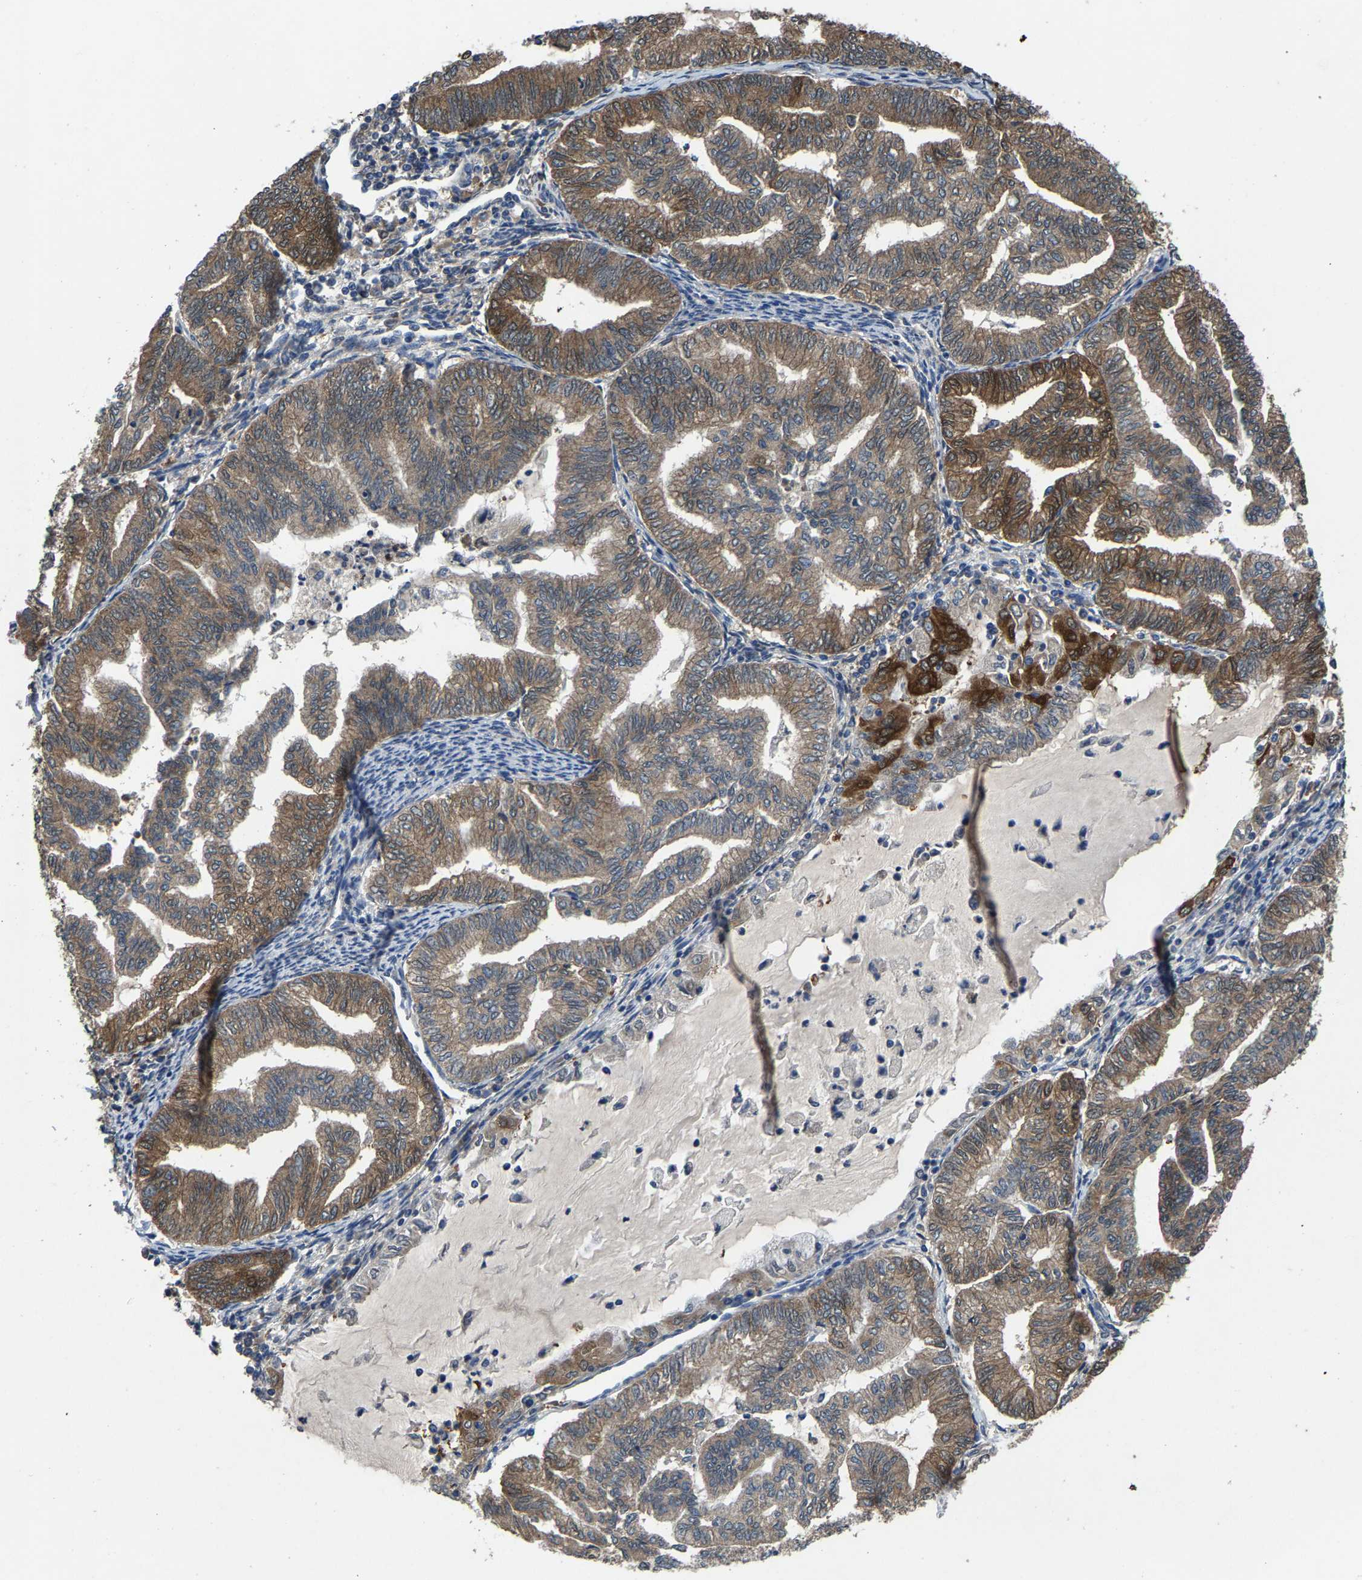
{"staining": {"intensity": "moderate", "quantity": ">75%", "location": "cytoplasmic/membranous"}, "tissue": "endometrial cancer", "cell_type": "Tumor cells", "image_type": "cancer", "snomed": [{"axis": "morphology", "description": "Adenocarcinoma, NOS"}, {"axis": "topography", "description": "Endometrium"}], "caption": "Tumor cells demonstrate medium levels of moderate cytoplasmic/membranous positivity in approximately >75% of cells in human endometrial cancer (adenocarcinoma). (Brightfield microscopy of DAB IHC at high magnification).", "gene": "PDP1", "patient": {"sex": "female", "age": 79}}